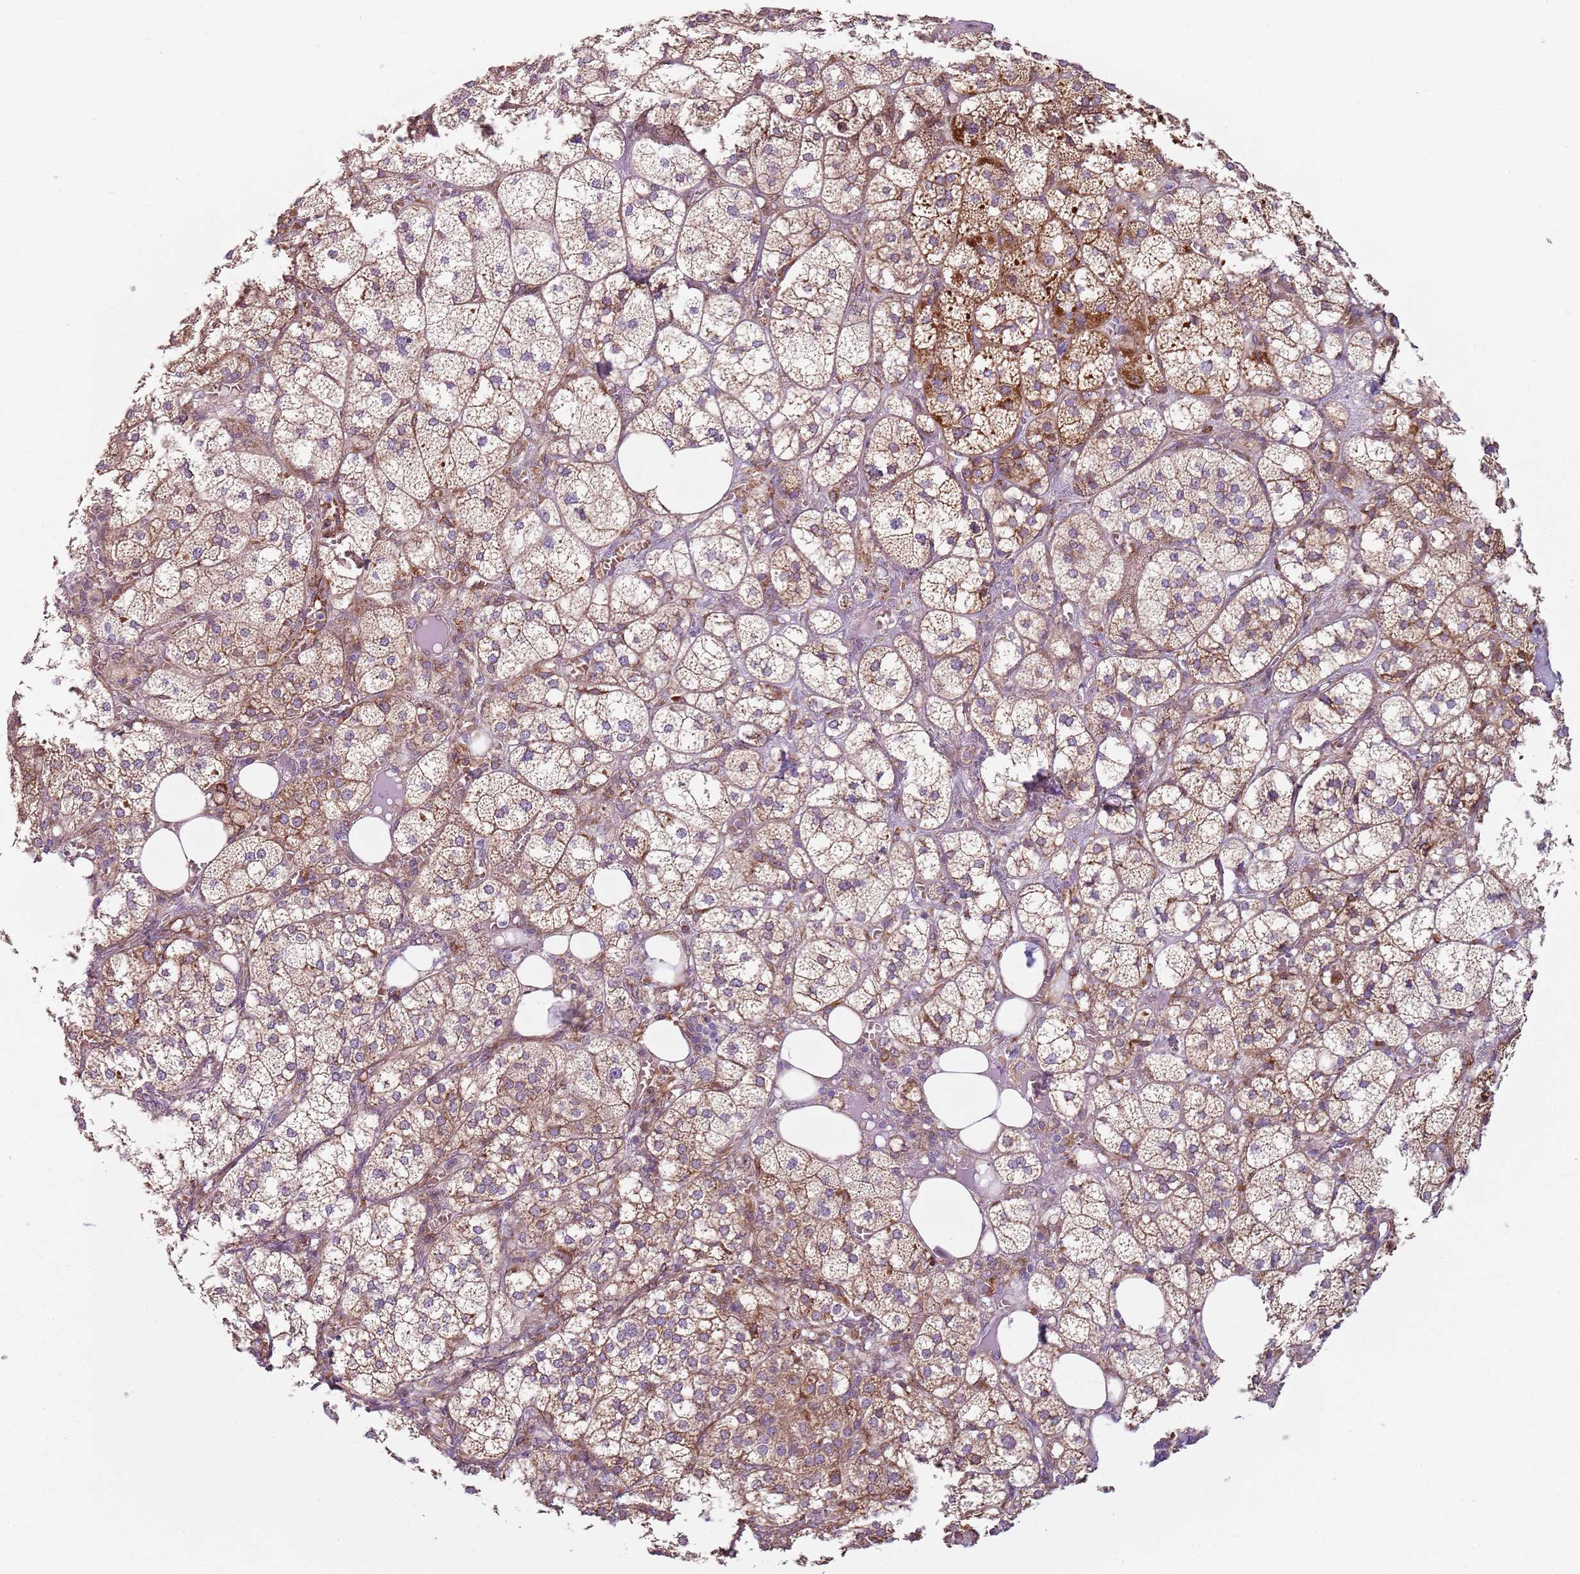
{"staining": {"intensity": "moderate", "quantity": ">75%", "location": "cytoplasmic/membranous"}, "tissue": "adrenal gland", "cell_type": "Glandular cells", "image_type": "normal", "snomed": [{"axis": "morphology", "description": "Normal tissue, NOS"}, {"axis": "topography", "description": "Adrenal gland"}], "caption": "Brown immunohistochemical staining in unremarkable human adrenal gland demonstrates moderate cytoplasmic/membranous expression in approximately >75% of glandular cells.", "gene": "SPATA2", "patient": {"sex": "female", "age": 61}}